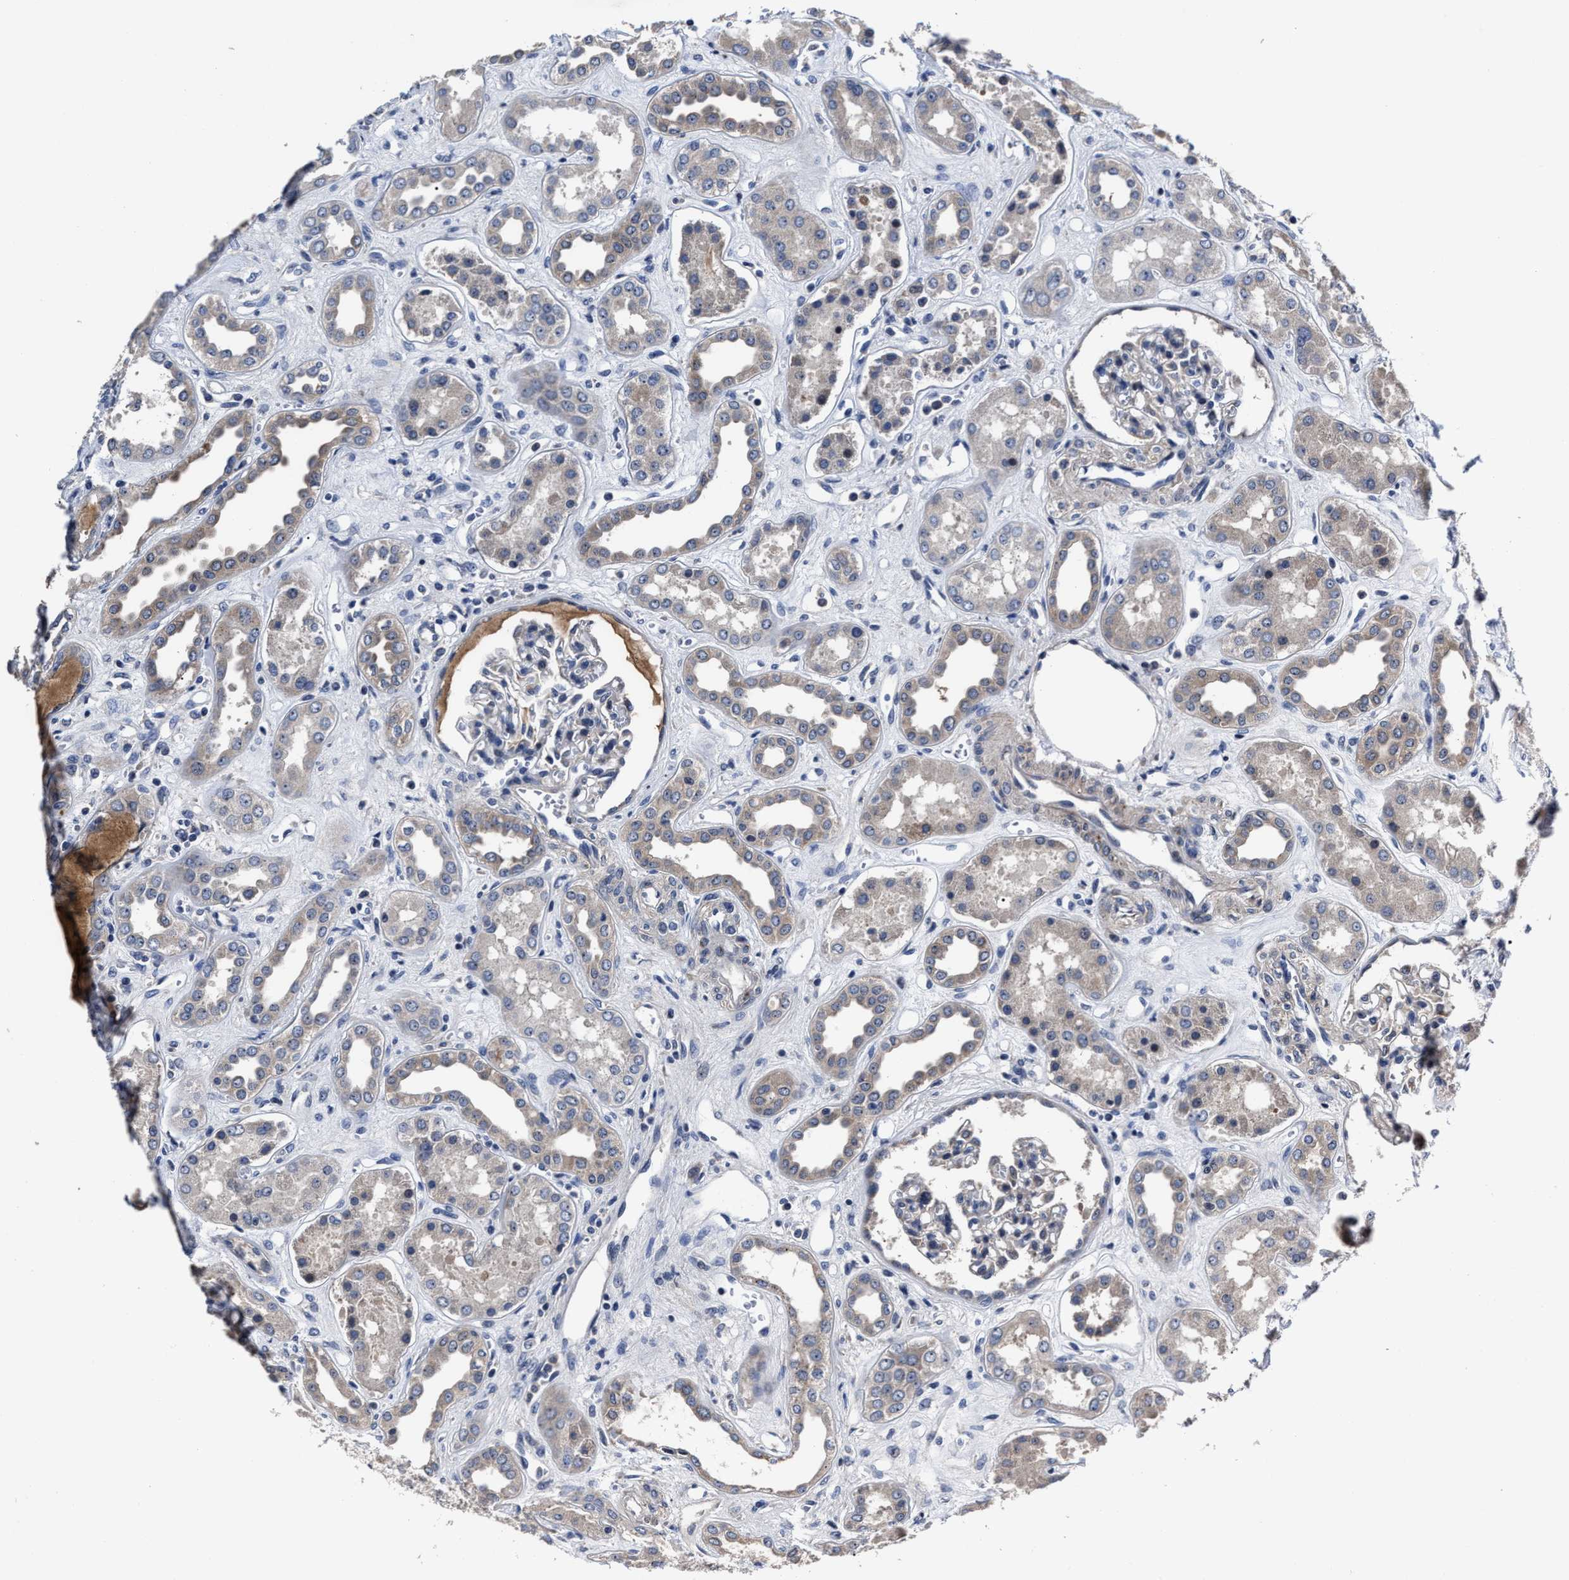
{"staining": {"intensity": "negative", "quantity": "none", "location": "none"}, "tissue": "kidney", "cell_type": "Cells in glomeruli", "image_type": "normal", "snomed": [{"axis": "morphology", "description": "Normal tissue, NOS"}, {"axis": "topography", "description": "Kidney"}], "caption": "High power microscopy image of an IHC histopathology image of normal kidney, revealing no significant positivity in cells in glomeruli. Nuclei are stained in blue.", "gene": "RSBN1L", "patient": {"sex": "male", "age": 59}}